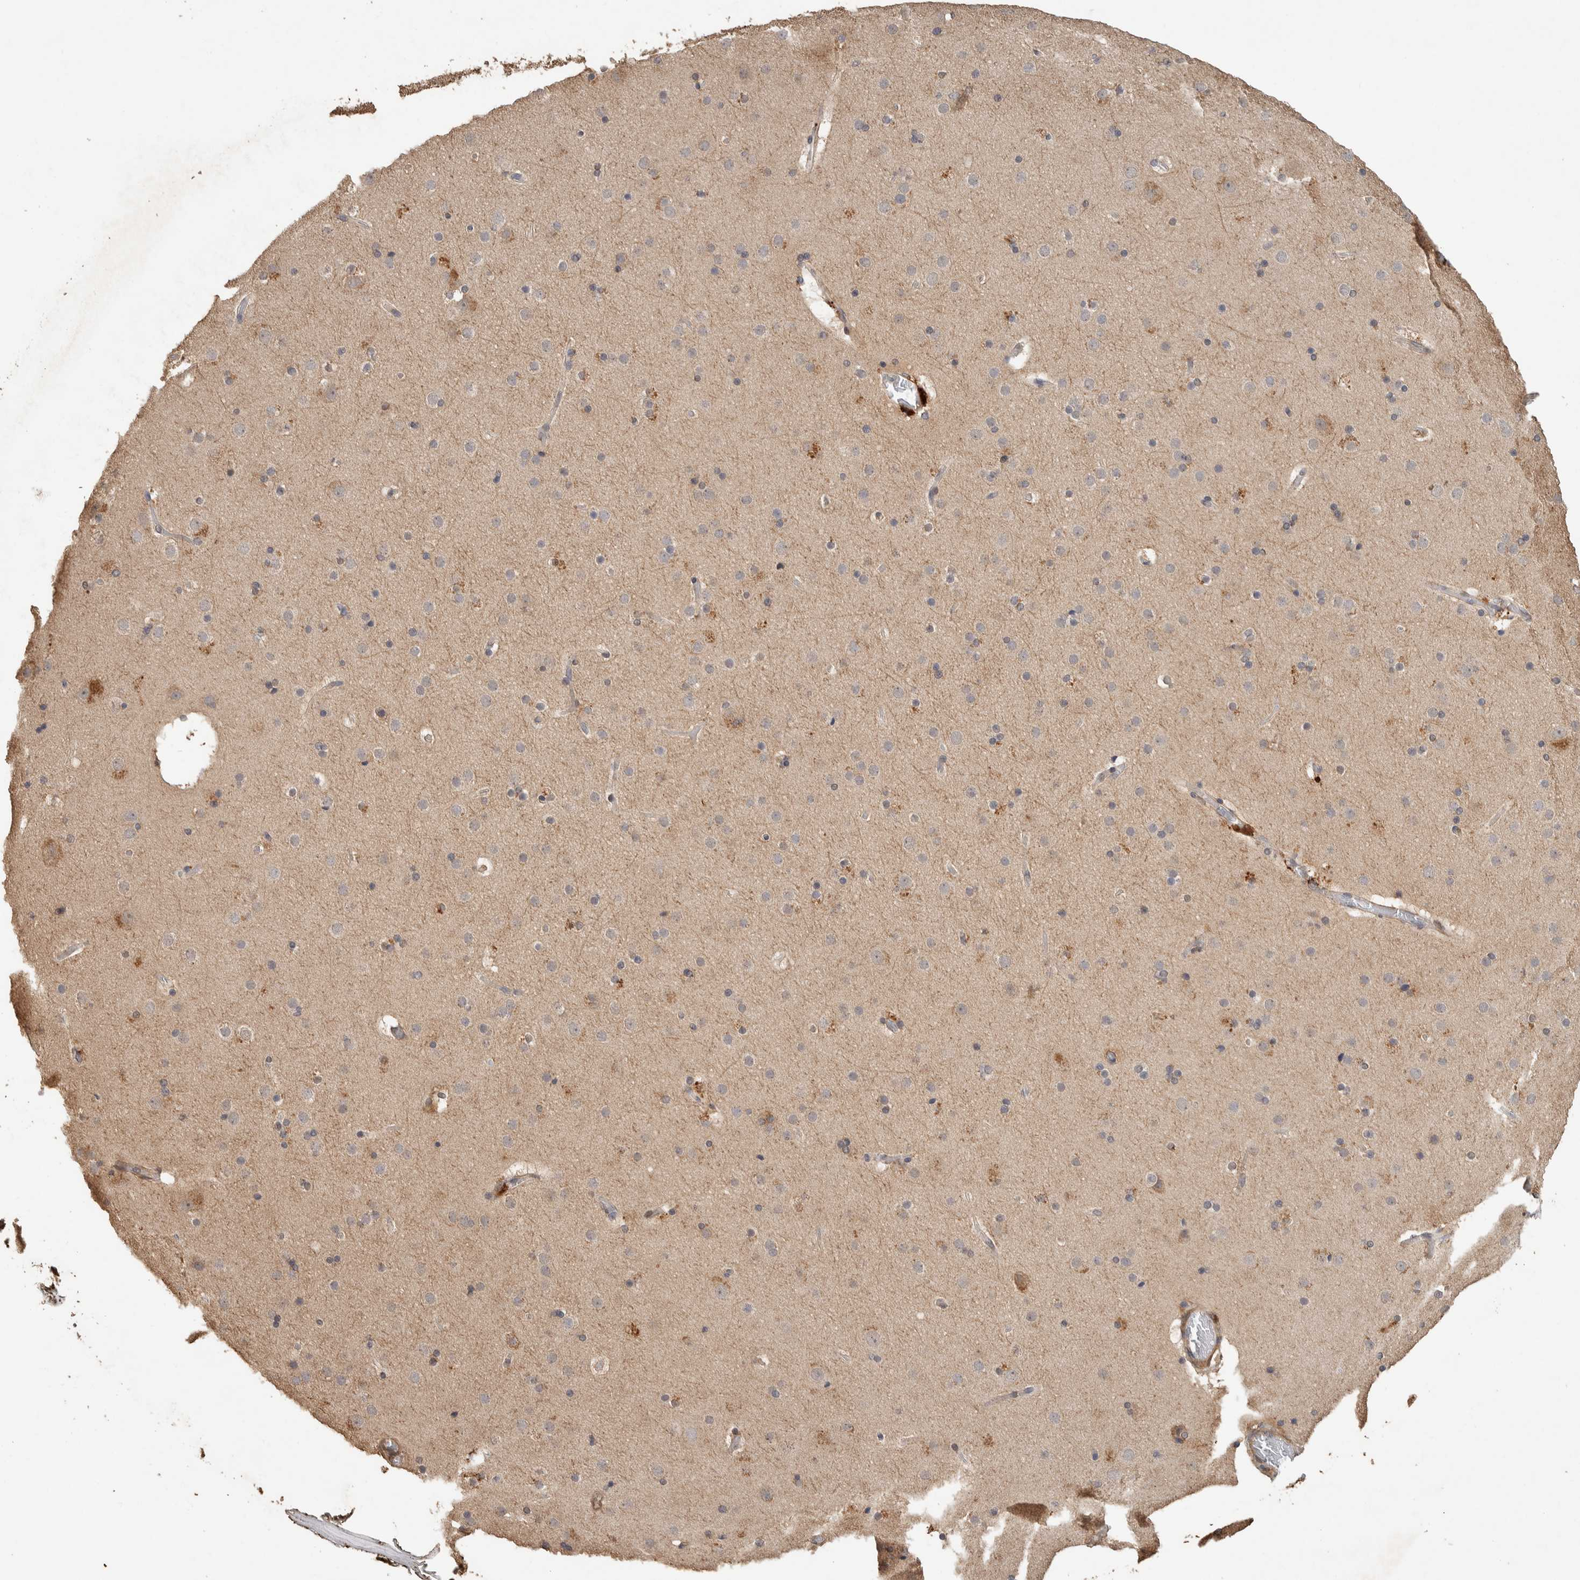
{"staining": {"intensity": "weak", "quantity": ">75%", "location": "cytoplasmic/membranous"}, "tissue": "cerebral cortex", "cell_type": "Endothelial cells", "image_type": "normal", "snomed": [{"axis": "morphology", "description": "Normal tissue, NOS"}, {"axis": "topography", "description": "Cerebral cortex"}], "caption": "Cerebral cortex stained for a protein exhibits weak cytoplasmic/membranous positivity in endothelial cells.", "gene": "CYSRT1", "patient": {"sex": "male", "age": 57}}